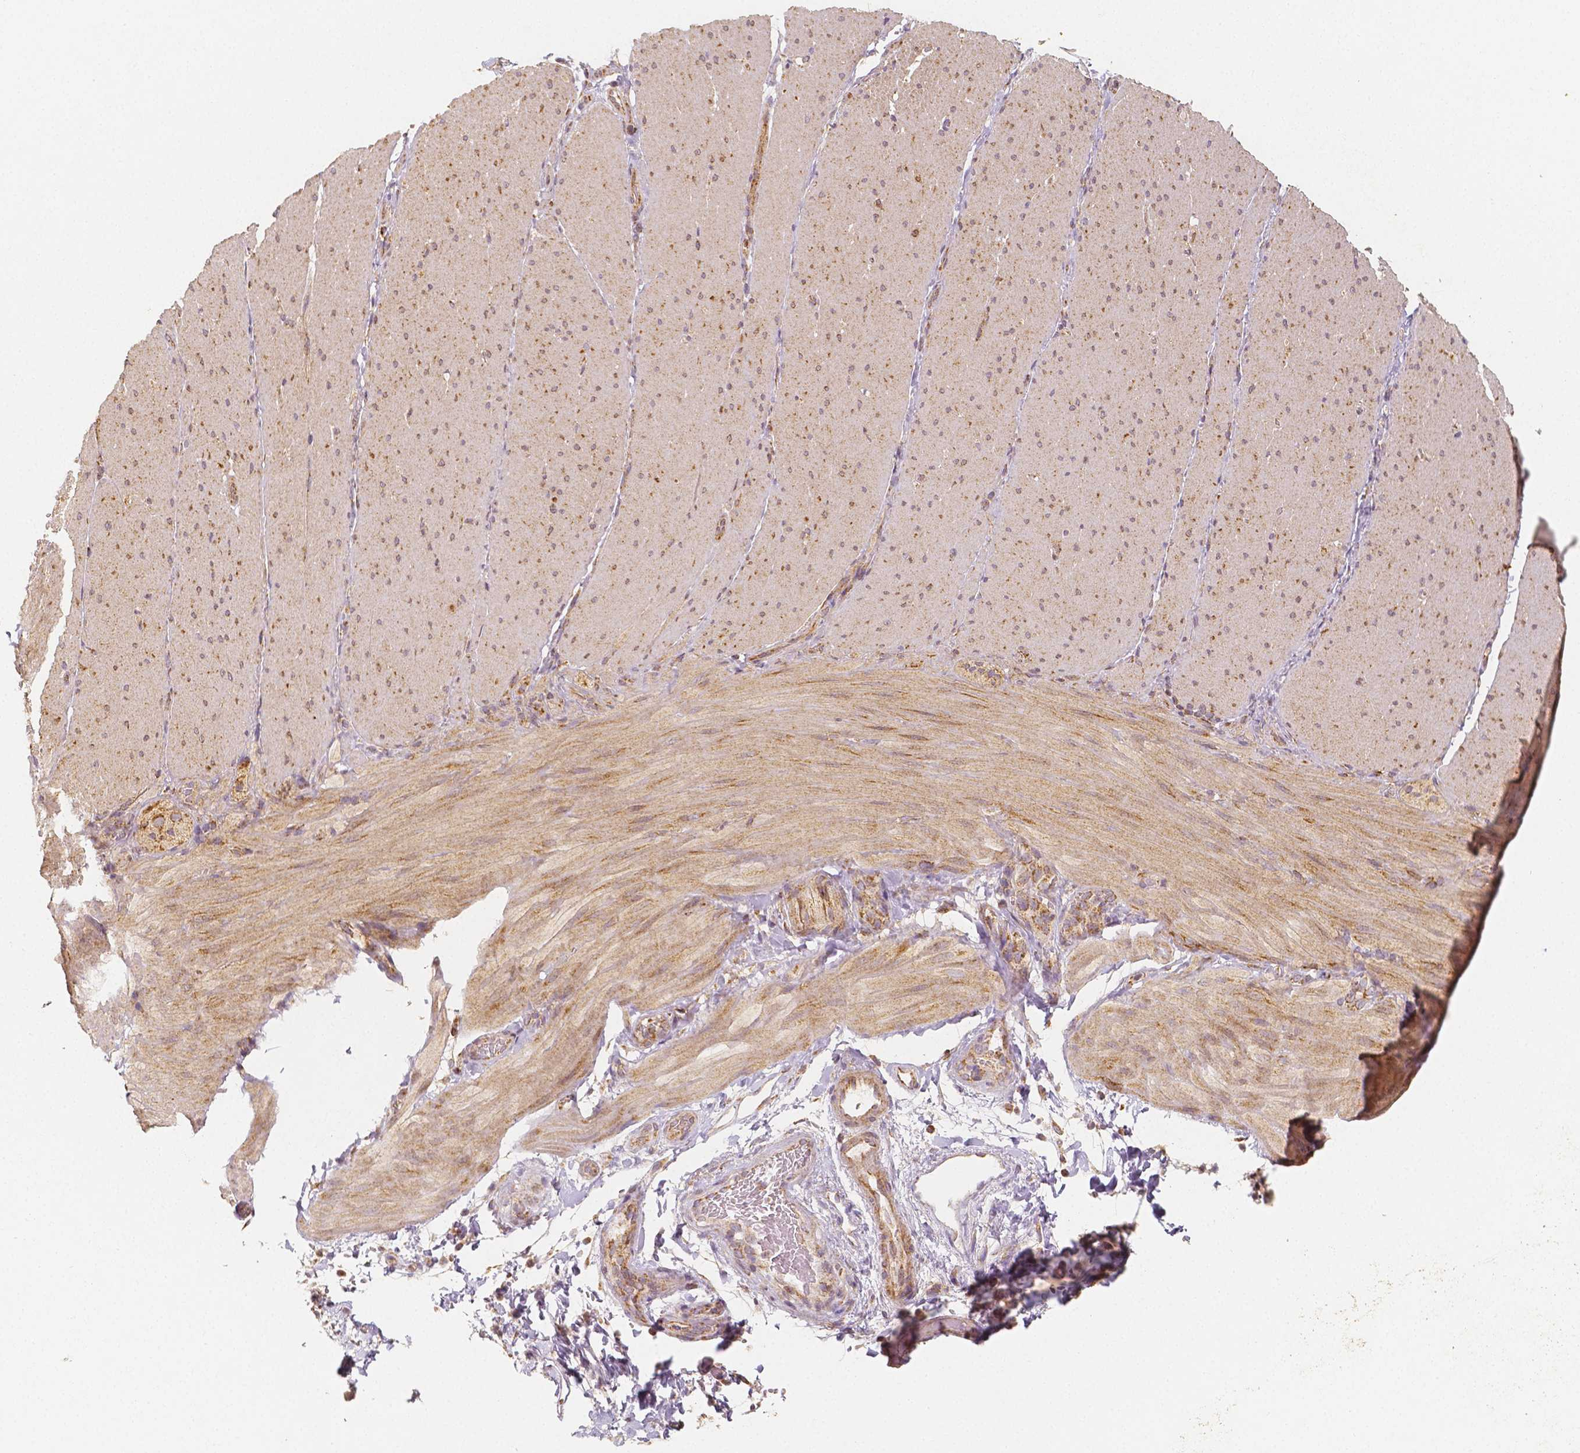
{"staining": {"intensity": "moderate", "quantity": "25%-75%", "location": "cytoplasmic/membranous"}, "tissue": "smooth muscle", "cell_type": "Smooth muscle cells", "image_type": "normal", "snomed": [{"axis": "morphology", "description": "Normal tissue, NOS"}, {"axis": "topography", "description": "Smooth muscle"}, {"axis": "topography", "description": "Colon"}], "caption": "A brown stain highlights moderate cytoplasmic/membranous expression of a protein in smooth muscle cells of normal human smooth muscle.", "gene": "PGAM5", "patient": {"sex": "male", "age": 73}}